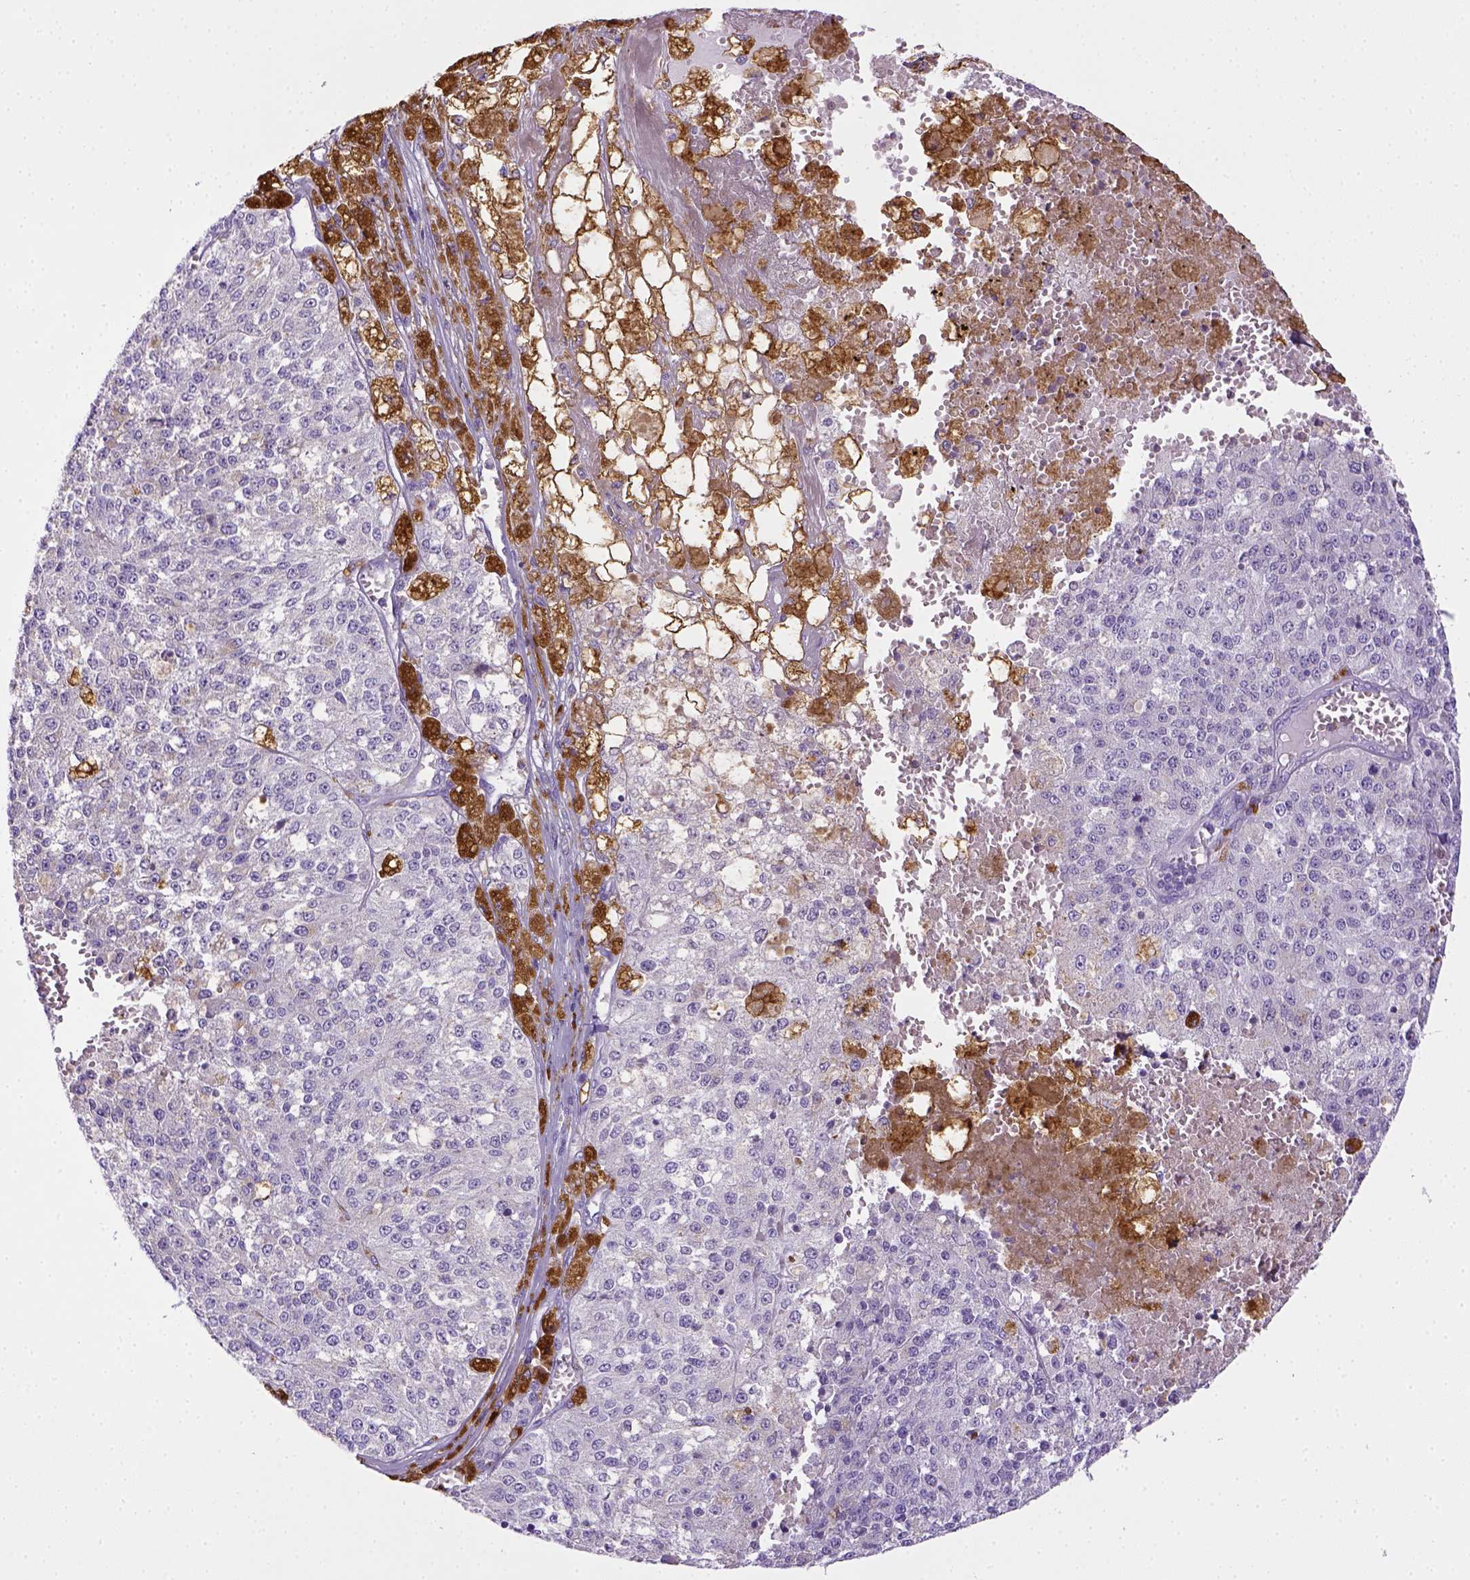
{"staining": {"intensity": "negative", "quantity": "none", "location": "none"}, "tissue": "melanoma", "cell_type": "Tumor cells", "image_type": "cancer", "snomed": [{"axis": "morphology", "description": "Malignant melanoma, Metastatic site"}, {"axis": "topography", "description": "Lymph node"}], "caption": "The histopathology image demonstrates no significant staining in tumor cells of malignant melanoma (metastatic site).", "gene": "CD68", "patient": {"sex": "female", "age": 64}}